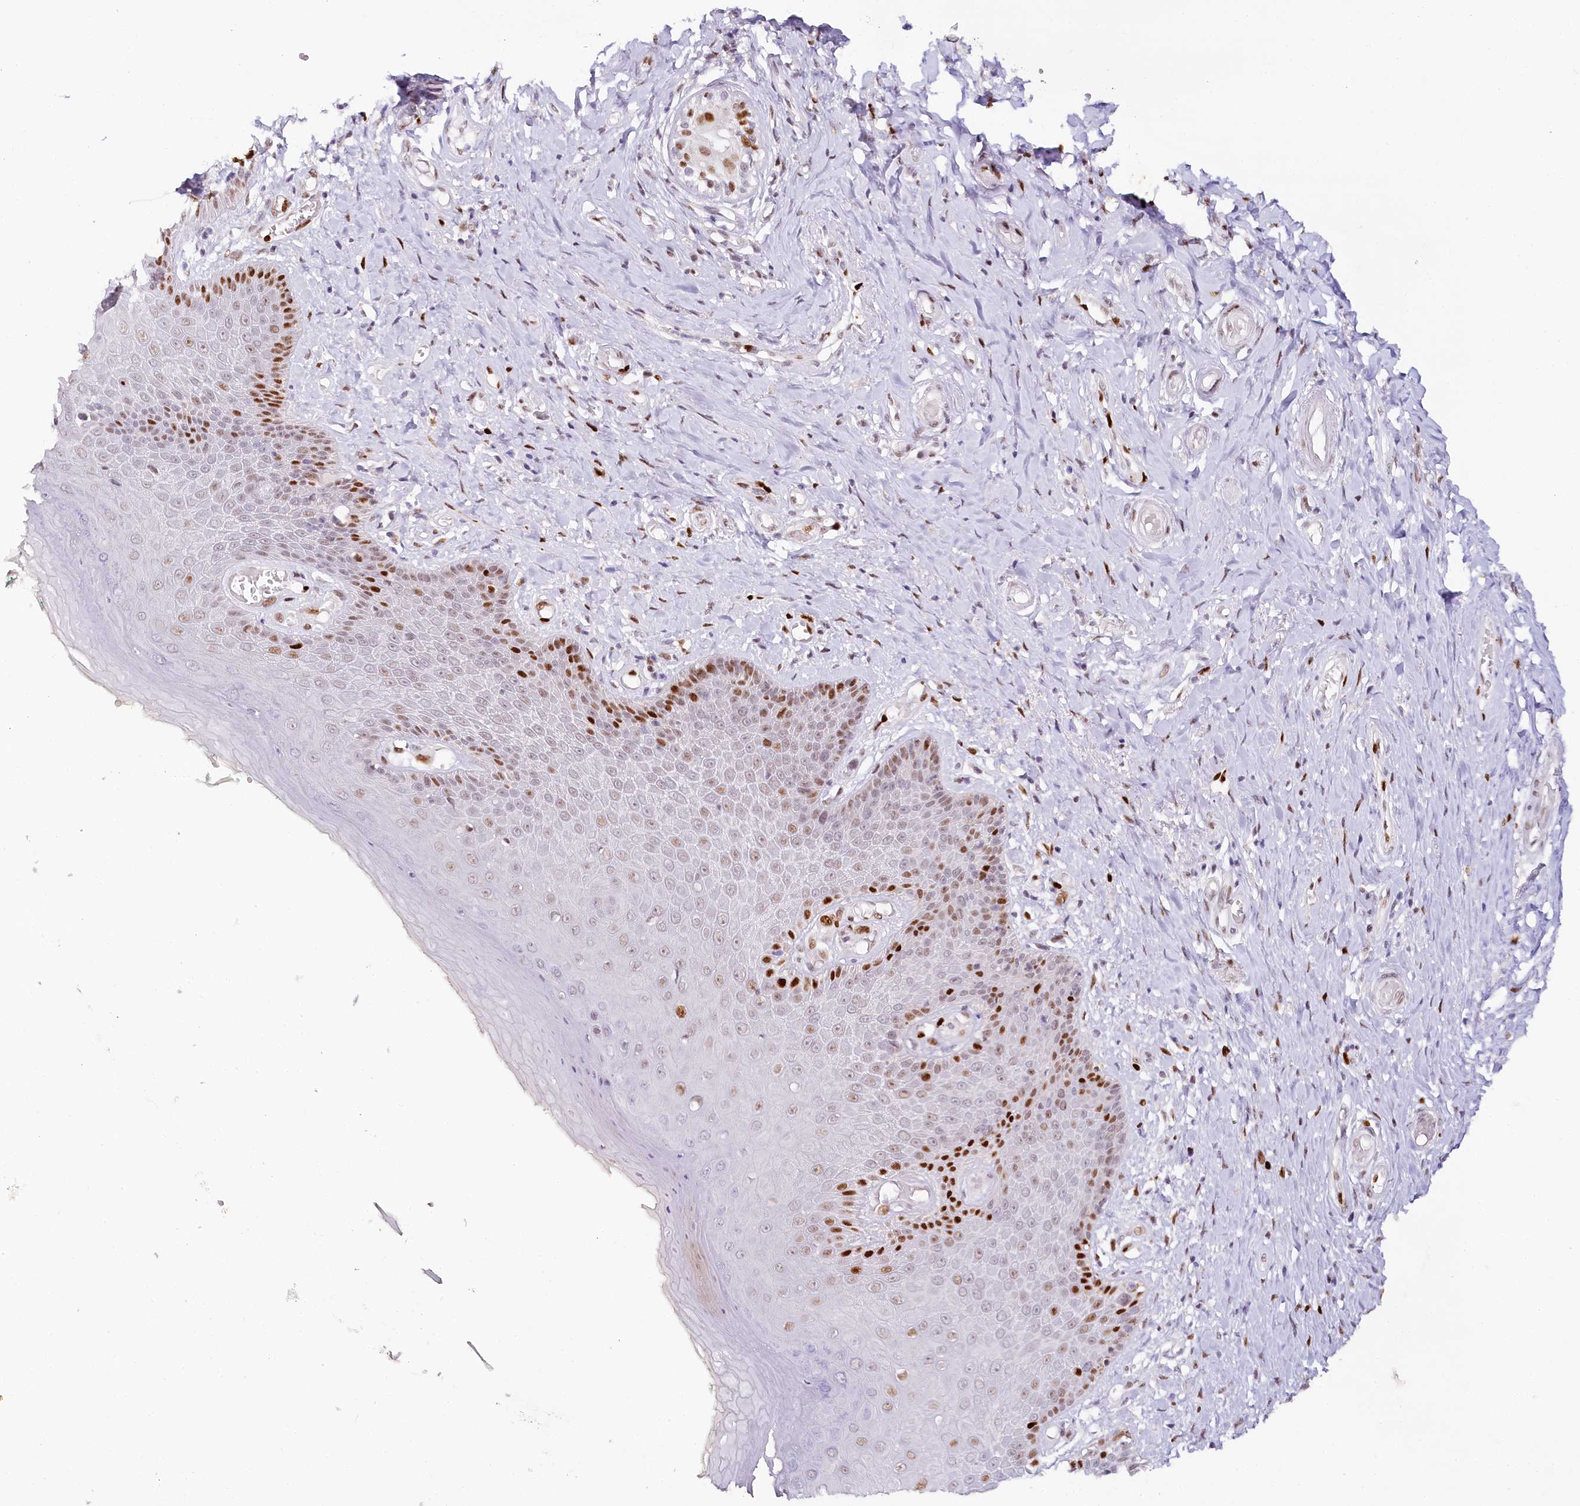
{"staining": {"intensity": "strong", "quantity": "25%-75%", "location": "nuclear"}, "tissue": "skin", "cell_type": "Epidermal cells", "image_type": "normal", "snomed": [{"axis": "morphology", "description": "Normal tissue, NOS"}, {"axis": "topography", "description": "Anal"}], "caption": "A high-resolution image shows immunohistochemistry staining of normal skin, which exhibits strong nuclear staining in about 25%-75% of epidermal cells. Using DAB (3,3'-diaminobenzidine) (brown) and hematoxylin (blue) stains, captured at high magnification using brightfield microscopy.", "gene": "TP53", "patient": {"sex": "male", "age": 78}}